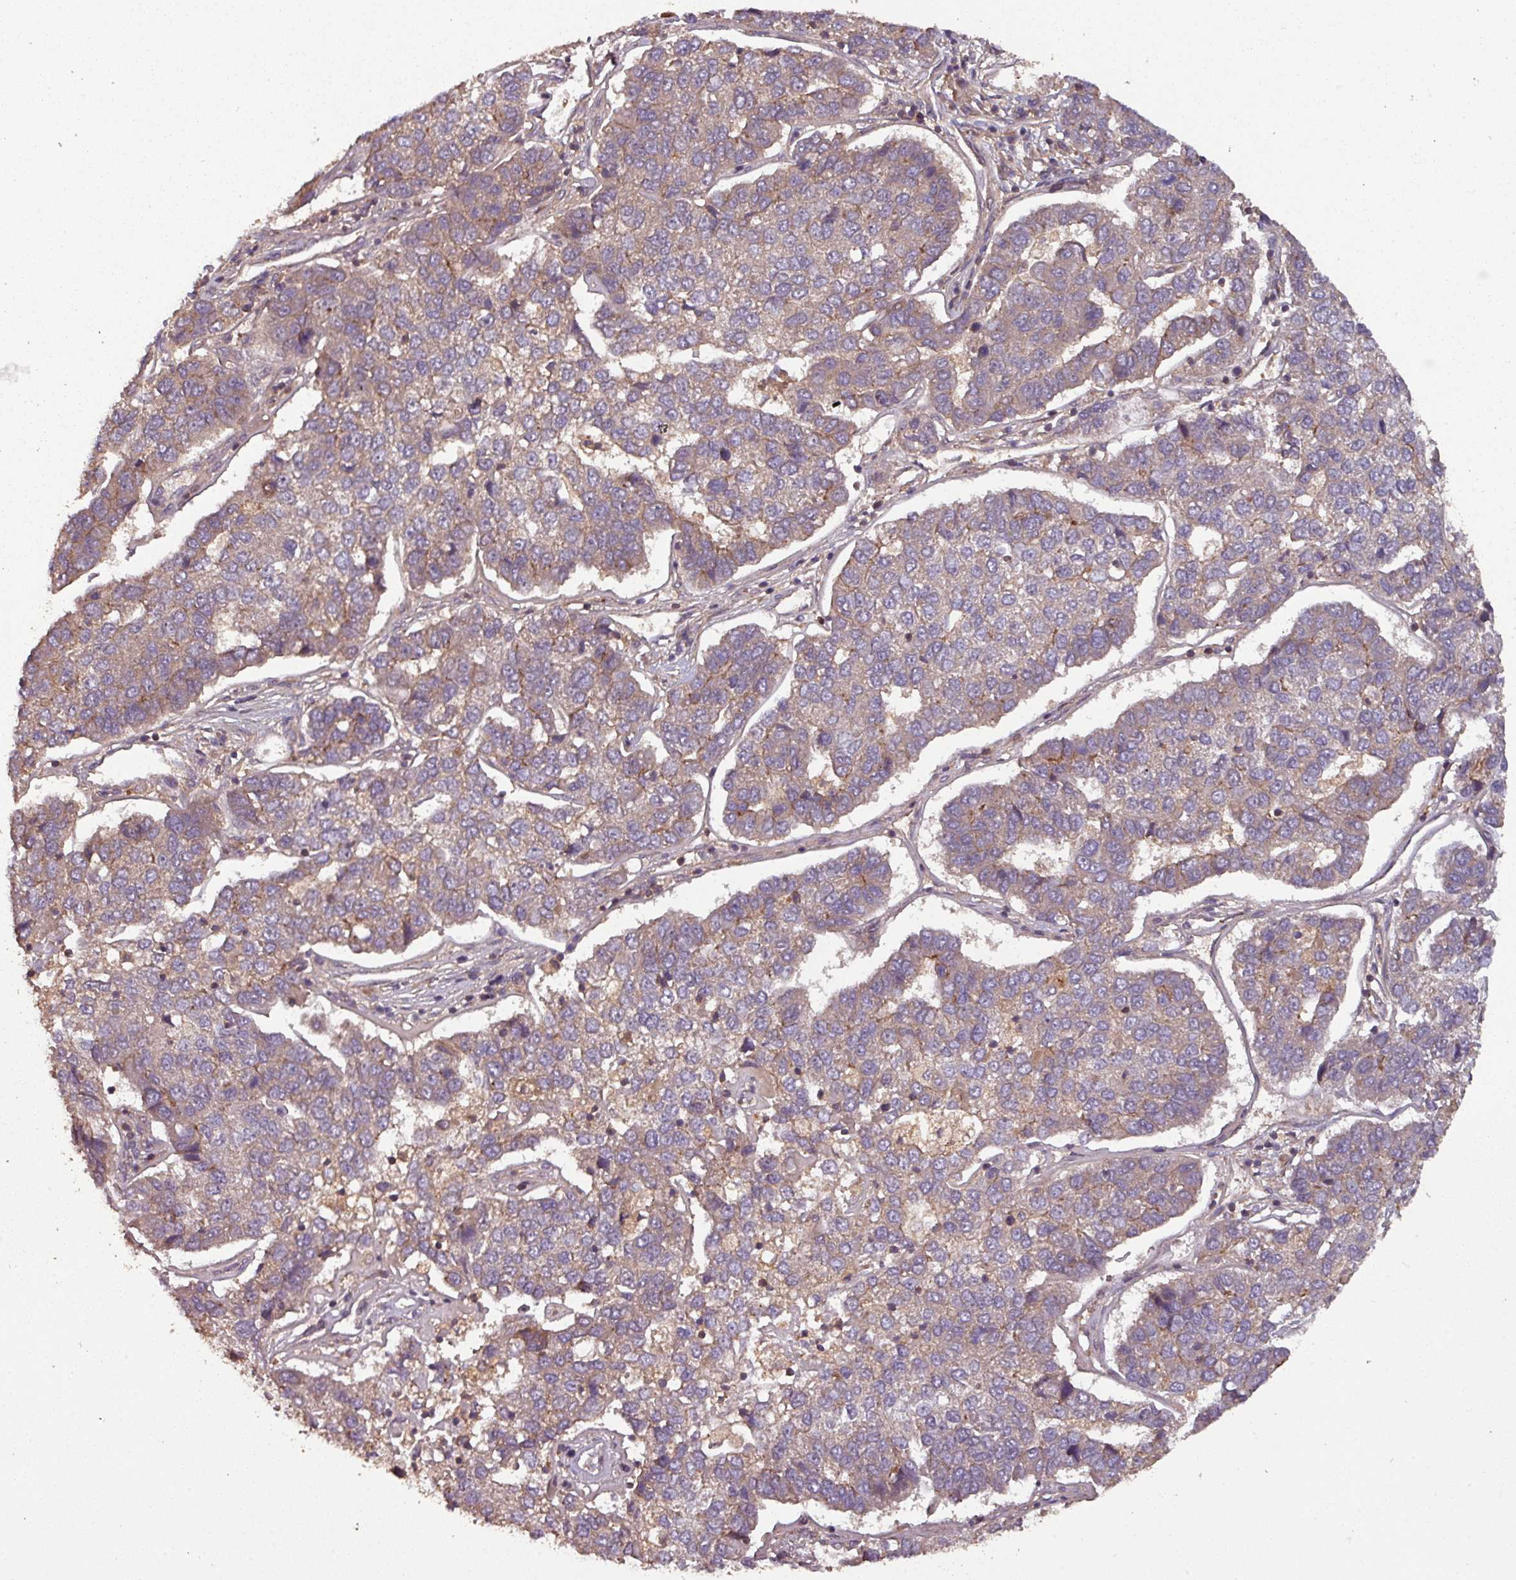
{"staining": {"intensity": "weak", "quantity": "25%-75%", "location": "cytoplasmic/membranous"}, "tissue": "pancreatic cancer", "cell_type": "Tumor cells", "image_type": "cancer", "snomed": [{"axis": "morphology", "description": "Adenocarcinoma, NOS"}, {"axis": "topography", "description": "Pancreas"}], "caption": "Immunohistochemical staining of adenocarcinoma (pancreatic) demonstrates low levels of weak cytoplasmic/membranous positivity in approximately 25%-75% of tumor cells.", "gene": "GSKIP", "patient": {"sex": "female", "age": 61}}